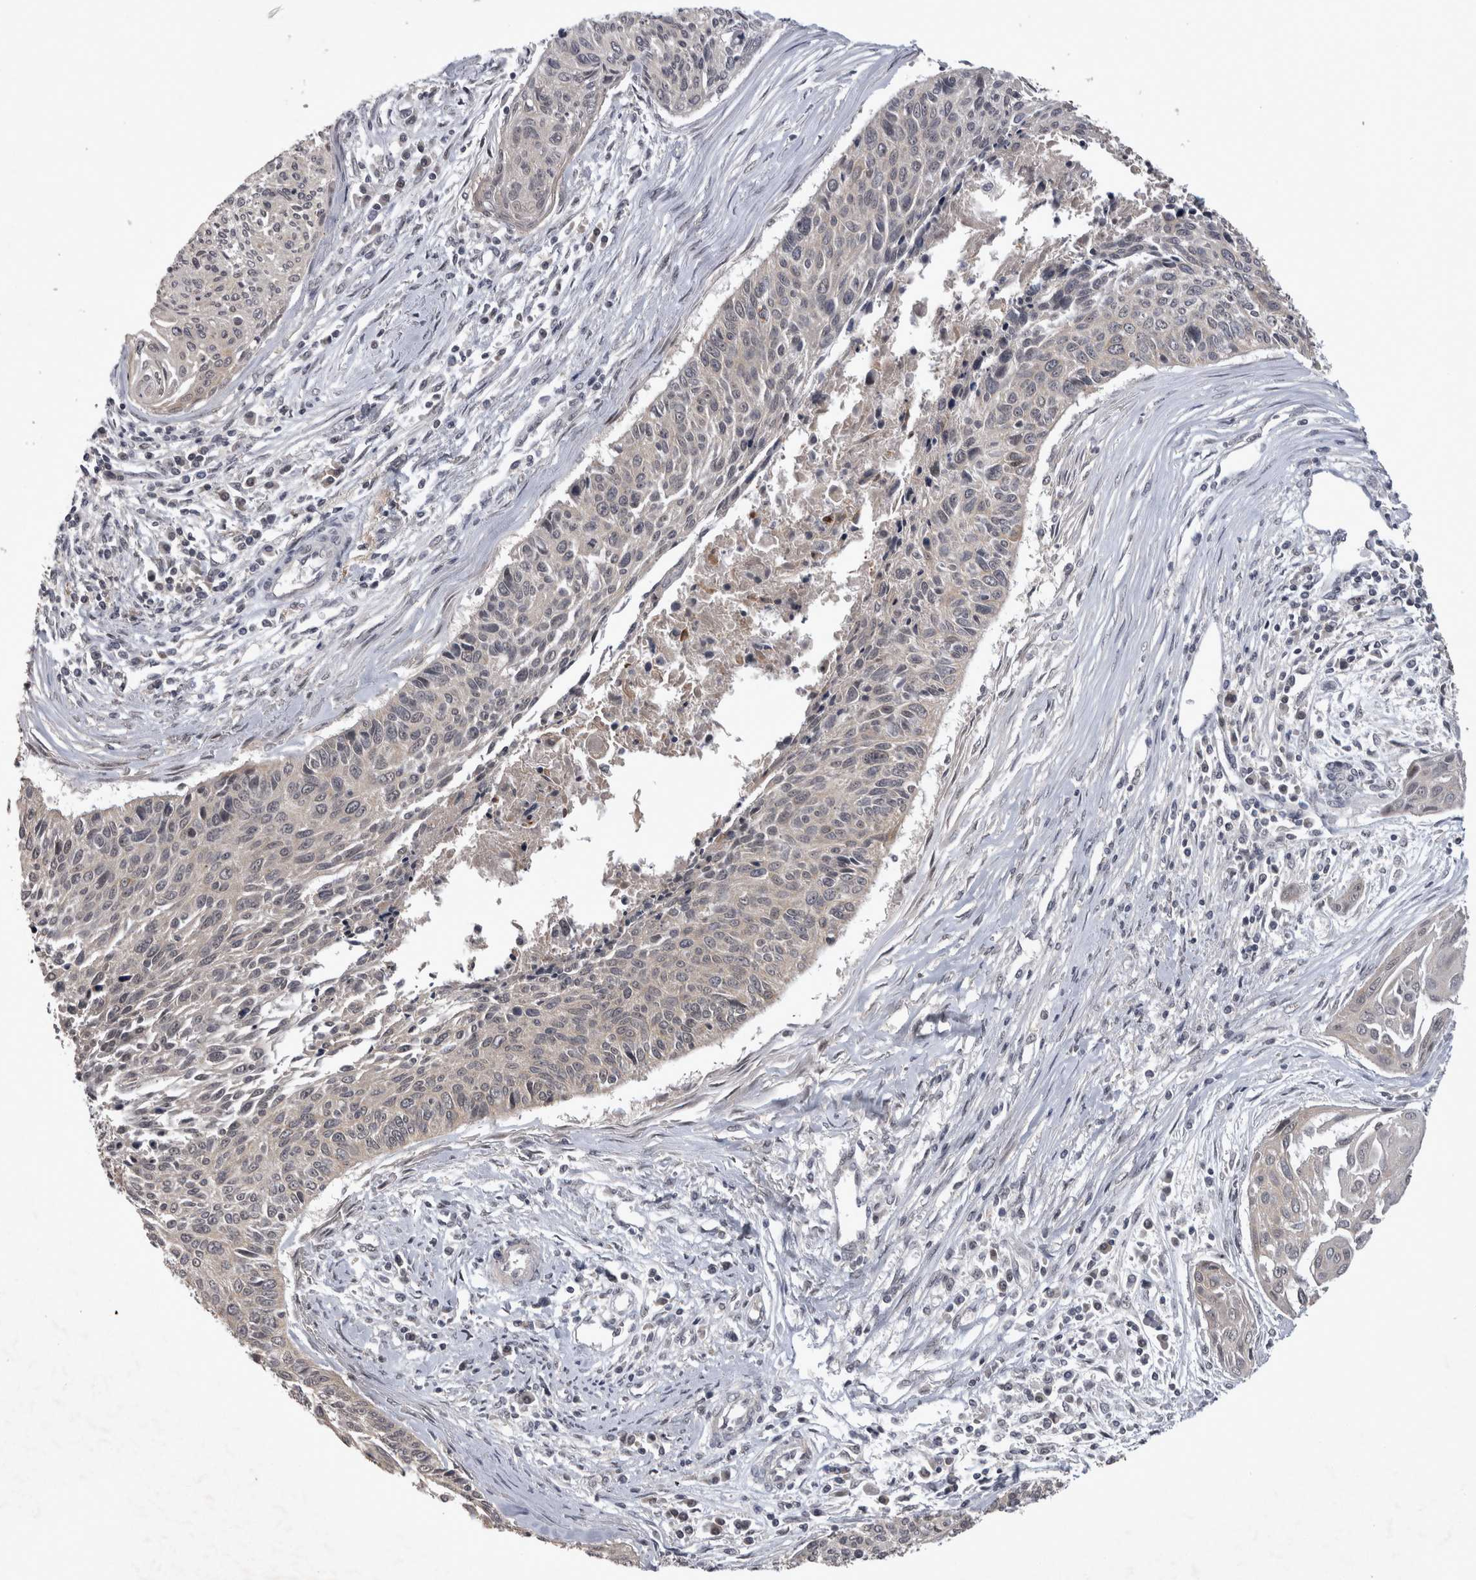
{"staining": {"intensity": "negative", "quantity": "none", "location": "none"}, "tissue": "cervical cancer", "cell_type": "Tumor cells", "image_type": "cancer", "snomed": [{"axis": "morphology", "description": "Squamous cell carcinoma, NOS"}, {"axis": "topography", "description": "Cervix"}], "caption": "Tumor cells are negative for brown protein staining in cervical cancer (squamous cell carcinoma).", "gene": "ZNF114", "patient": {"sex": "female", "age": 55}}